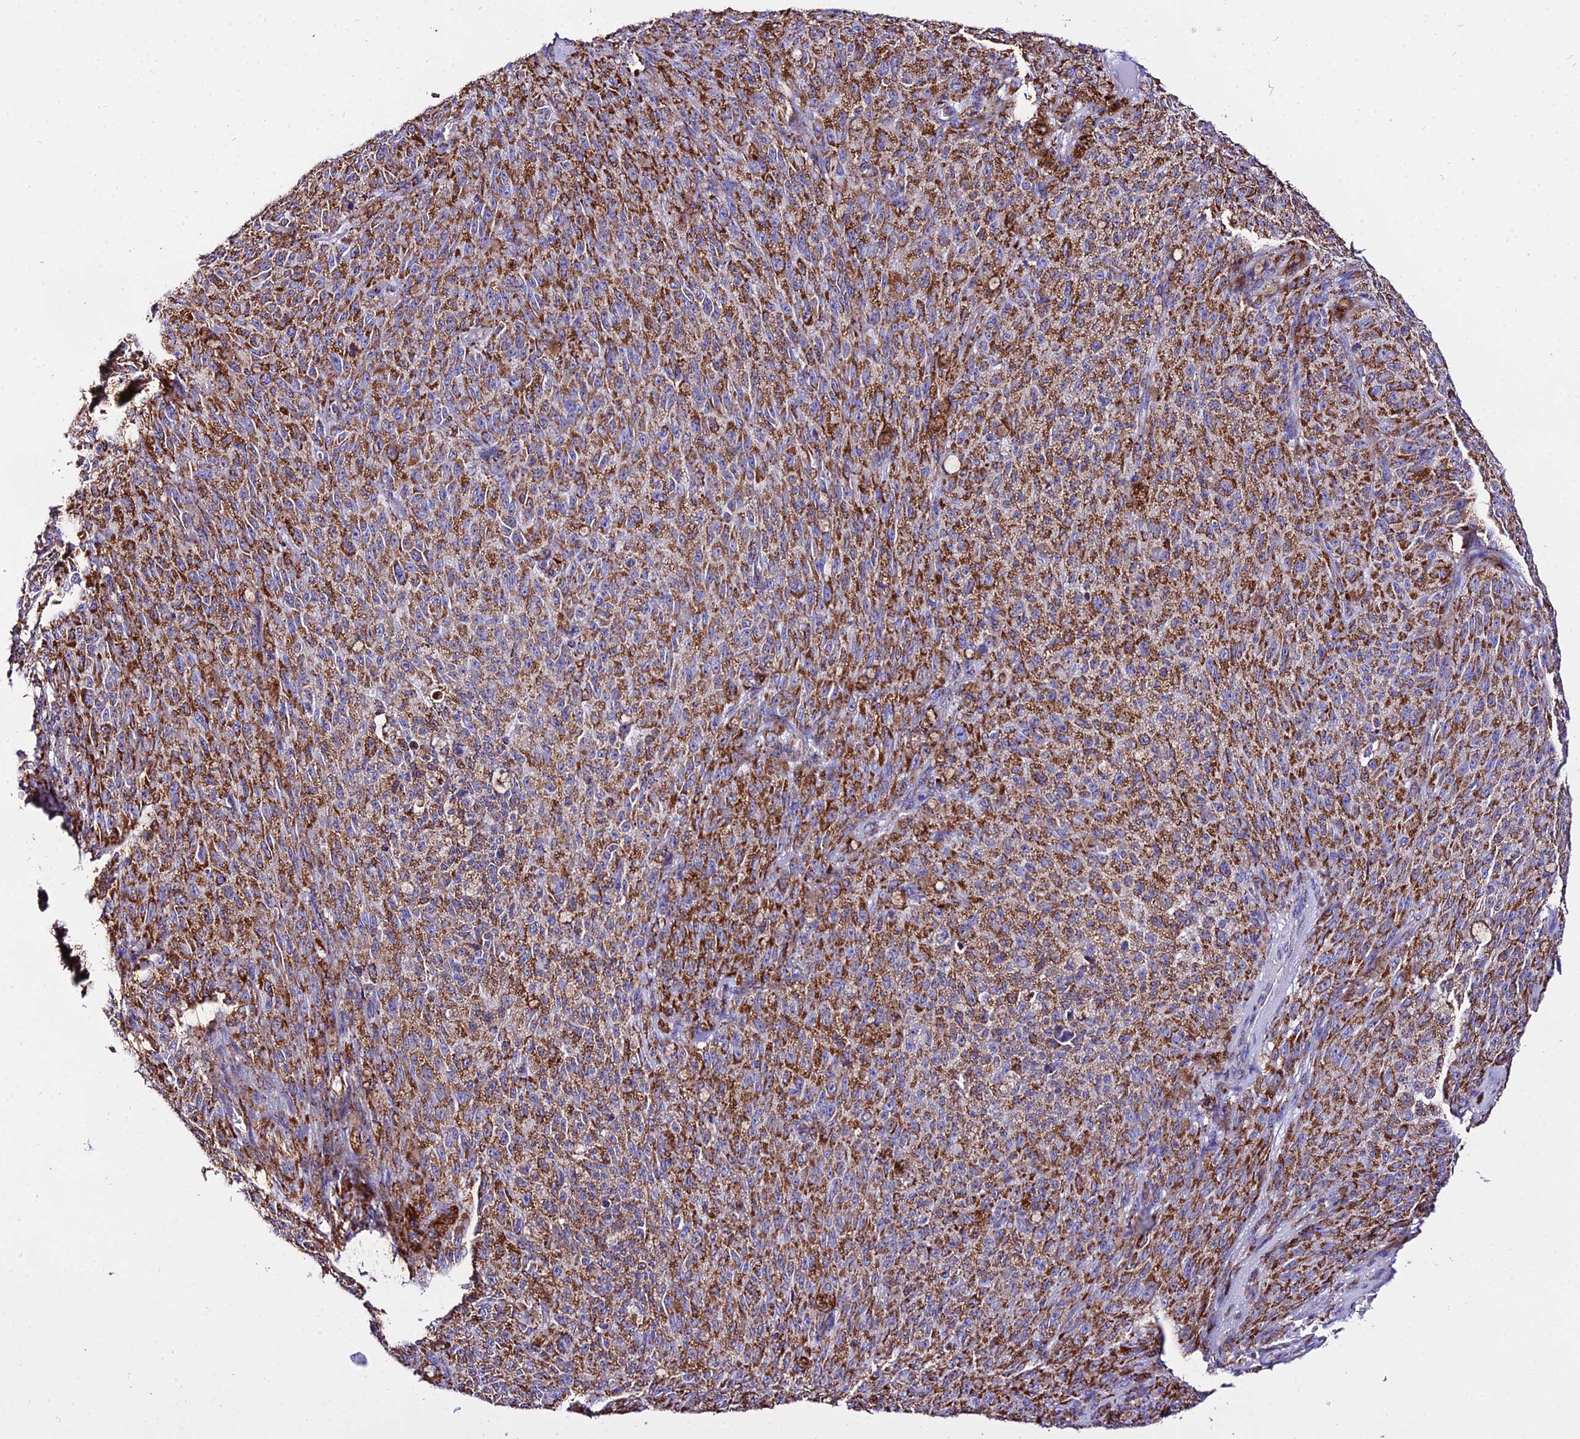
{"staining": {"intensity": "strong", "quantity": "25%-75%", "location": "cytoplasmic/membranous"}, "tissue": "melanoma", "cell_type": "Tumor cells", "image_type": "cancer", "snomed": [{"axis": "morphology", "description": "Malignant melanoma, NOS"}, {"axis": "topography", "description": "Skin"}], "caption": "High-magnification brightfield microscopy of malignant melanoma stained with DAB (brown) and counterstained with hematoxylin (blue). tumor cells exhibit strong cytoplasmic/membranous staining is appreciated in about25%-75% of cells.", "gene": "ATP5PD", "patient": {"sex": "female", "age": 82}}